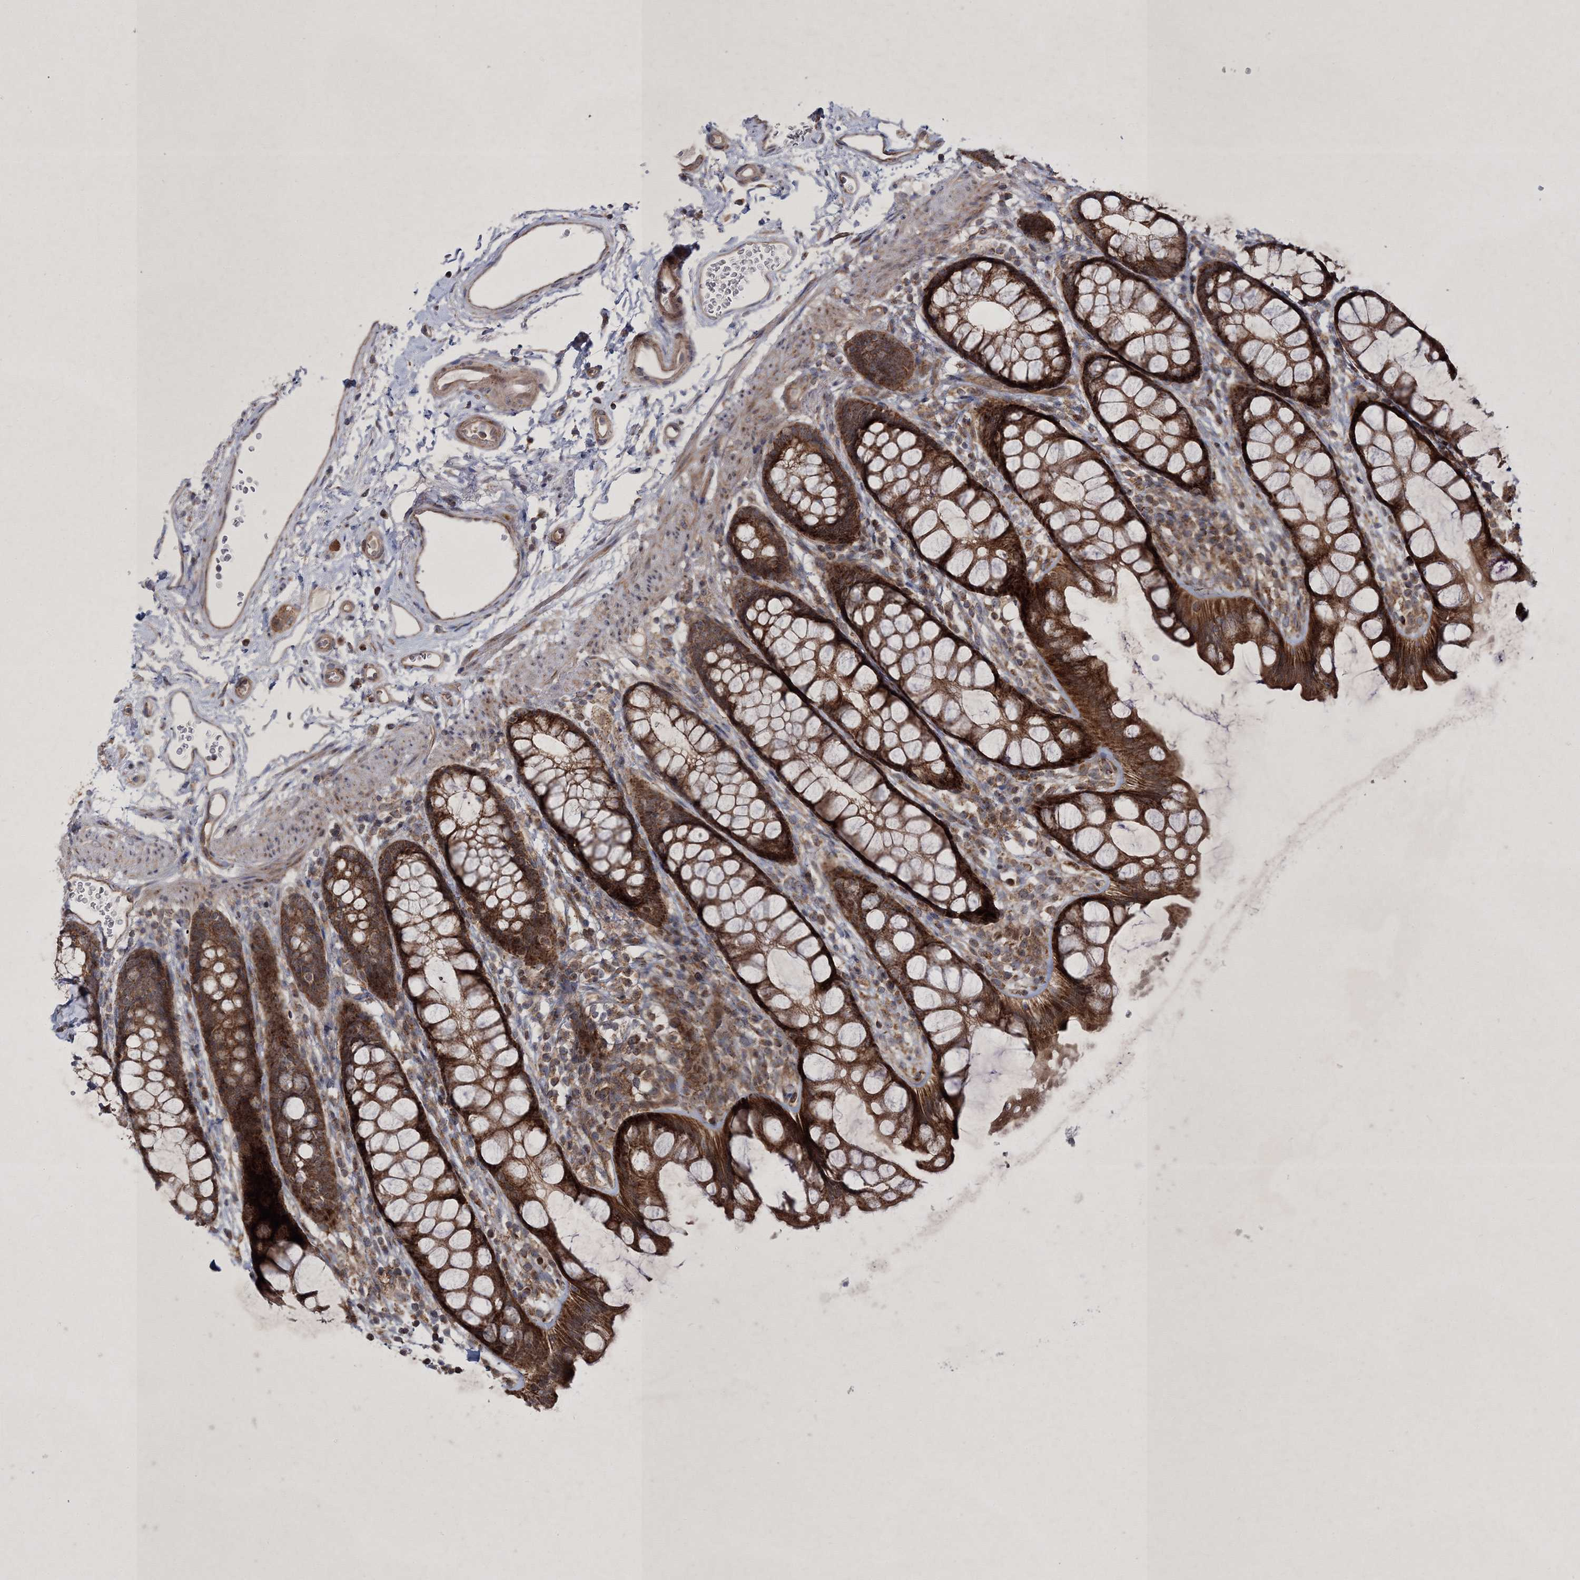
{"staining": {"intensity": "strong", "quantity": ">75%", "location": "cytoplasmic/membranous"}, "tissue": "rectum", "cell_type": "Glandular cells", "image_type": "normal", "snomed": [{"axis": "morphology", "description": "Normal tissue, NOS"}, {"axis": "topography", "description": "Rectum"}], "caption": "Unremarkable rectum exhibits strong cytoplasmic/membranous expression in approximately >75% of glandular cells.", "gene": "SCRN3", "patient": {"sex": "female", "age": 65}}